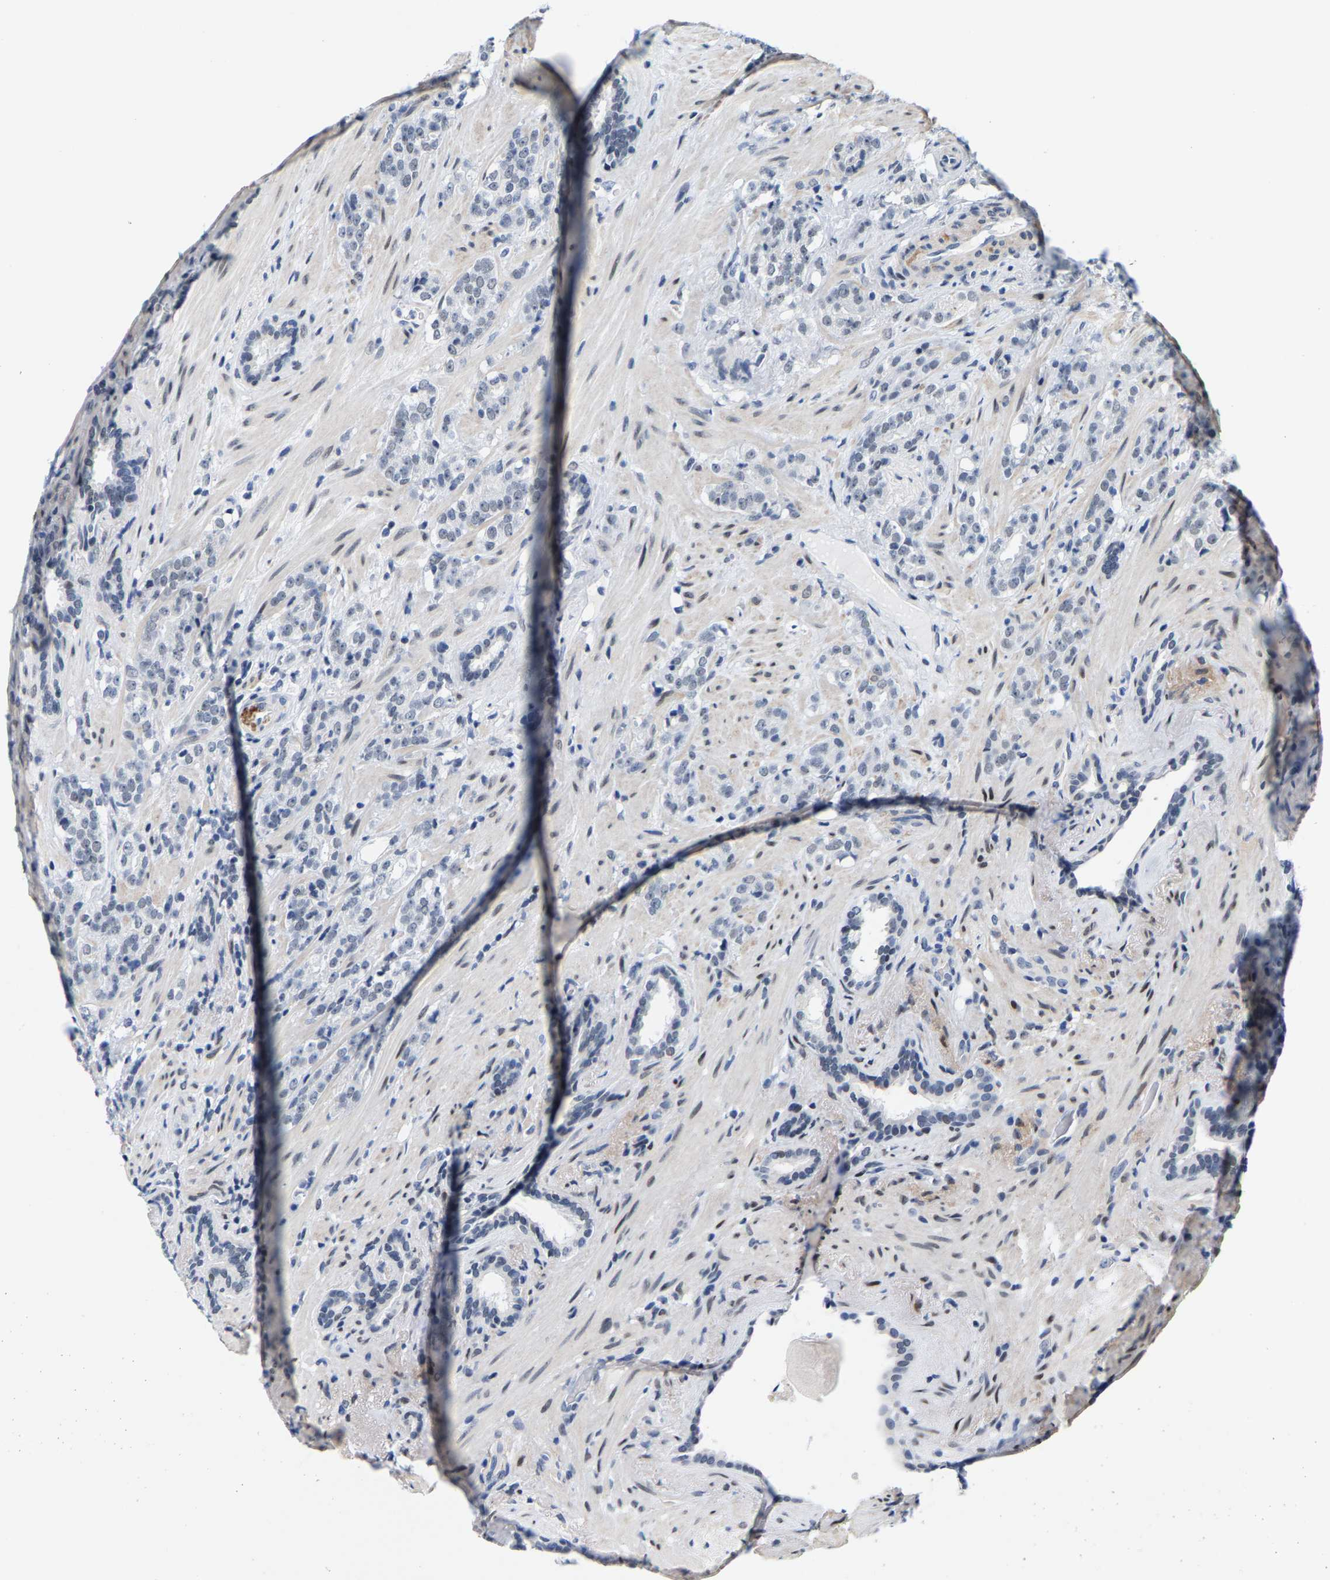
{"staining": {"intensity": "negative", "quantity": "none", "location": "none"}, "tissue": "prostate cancer", "cell_type": "Tumor cells", "image_type": "cancer", "snomed": [{"axis": "morphology", "description": "Adenocarcinoma, High grade"}, {"axis": "topography", "description": "Prostate"}], "caption": "IHC of human prostate adenocarcinoma (high-grade) shows no positivity in tumor cells.", "gene": "SETD1B", "patient": {"sex": "male", "age": 71}}